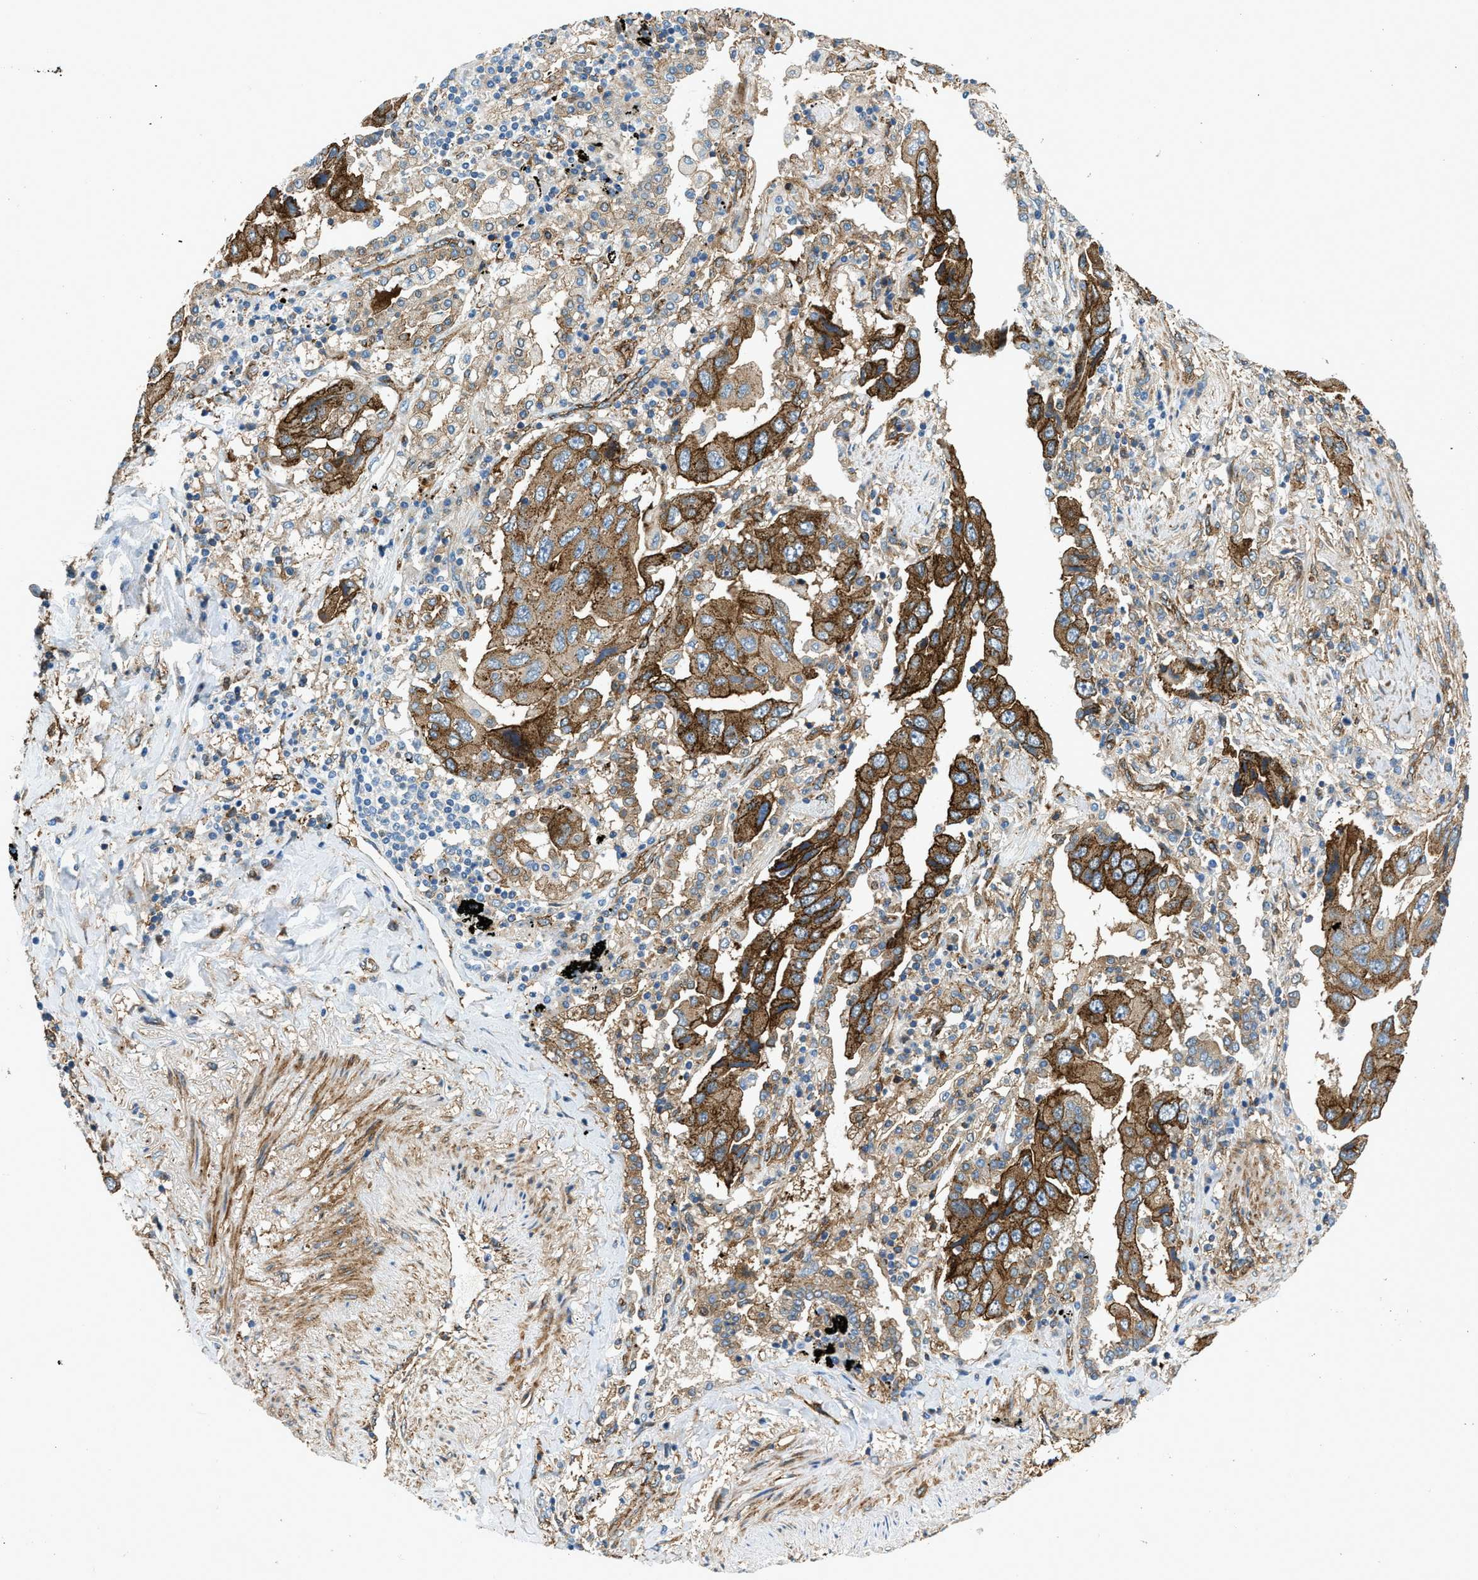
{"staining": {"intensity": "strong", "quantity": ">75%", "location": "cytoplasmic/membranous"}, "tissue": "lung cancer", "cell_type": "Tumor cells", "image_type": "cancer", "snomed": [{"axis": "morphology", "description": "Adenocarcinoma, NOS"}, {"axis": "topography", "description": "Lung"}], "caption": "An immunohistochemistry photomicrograph of neoplastic tissue is shown. Protein staining in brown labels strong cytoplasmic/membranous positivity in adenocarcinoma (lung) within tumor cells.", "gene": "HIP1", "patient": {"sex": "female", "age": 65}}